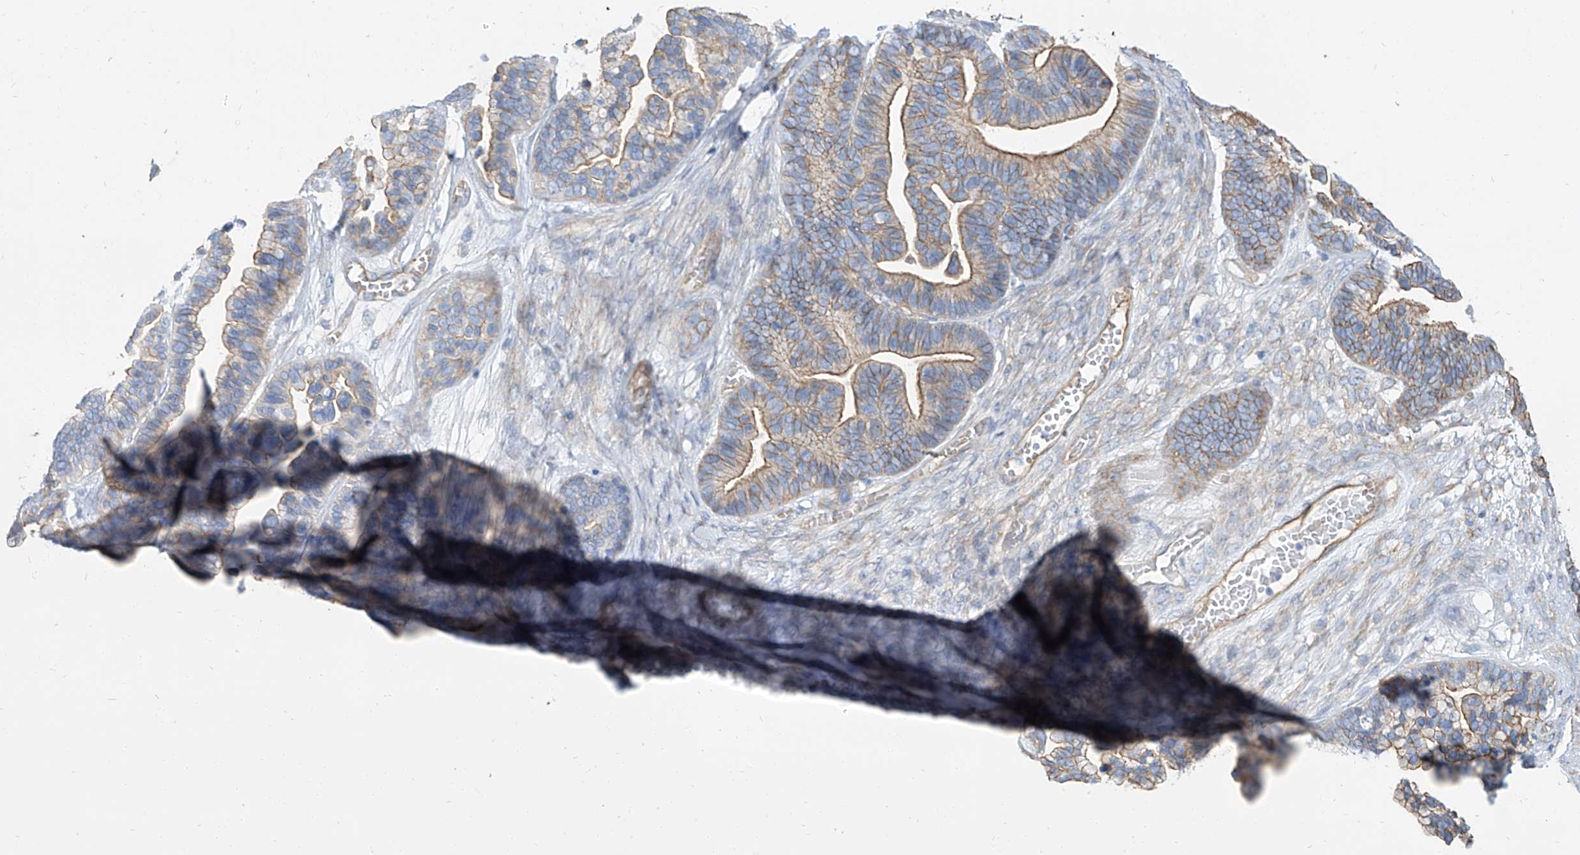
{"staining": {"intensity": "moderate", "quantity": ">75%", "location": "cytoplasmic/membranous"}, "tissue": "ovarian cancer", "cell_type": "Tumor cells", "image_type": "cancer", "snomed": [{"axis": "morphology", "description": "Cystadenocarcinoma, serous, NOS"}, {"axis": "topography", "description": "Ovary"}], "caption": "Ovarian cancer tissue exhibits moderate cytoplasmic/membranous positivity in about >75% of tumor cells, visualized by immunohistochemistry.", "gene": "TXLNB", "patient": {"sex": "female", "age": 56}}